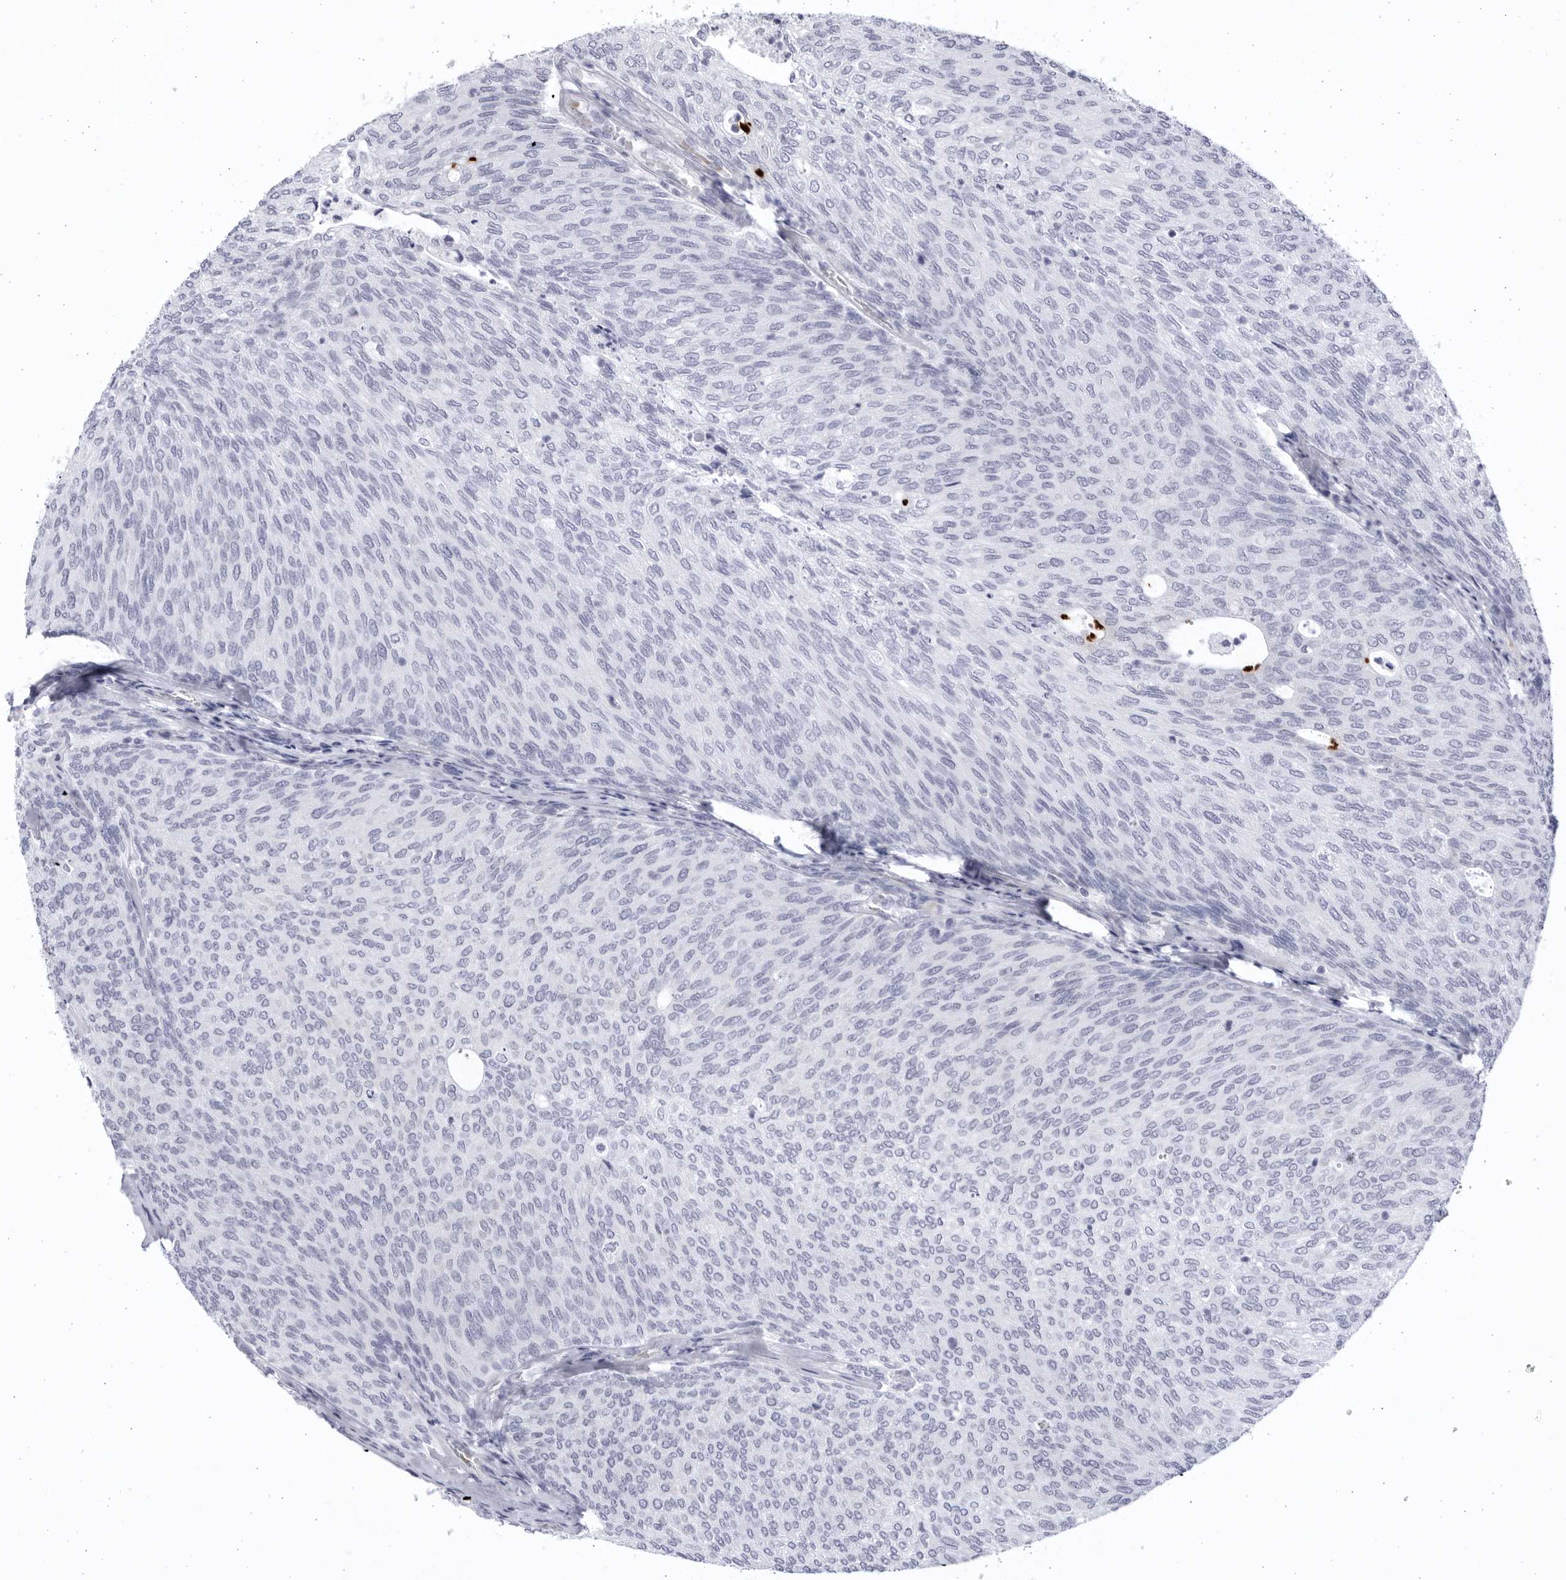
{"staining": {"intensity": "negative", "quantity": "none", "location": "none"}, "tissue": "urothelial cancer", "cell_type": "Tumor cells", "image_type": "cancer", "snomed": [{"axis": "morphology", "description": "Urothelial carcinoma, Low grade"}, {"axis": "topography", "description": "Urinary bladder"}], "caption": "IHC image of urothelial carcinoma (low-grade) stained for a protein (brown), which reveals no staining in tumor cells.", "gene": "CCDC181", "patient": {"sex": "female", "age": 79}}